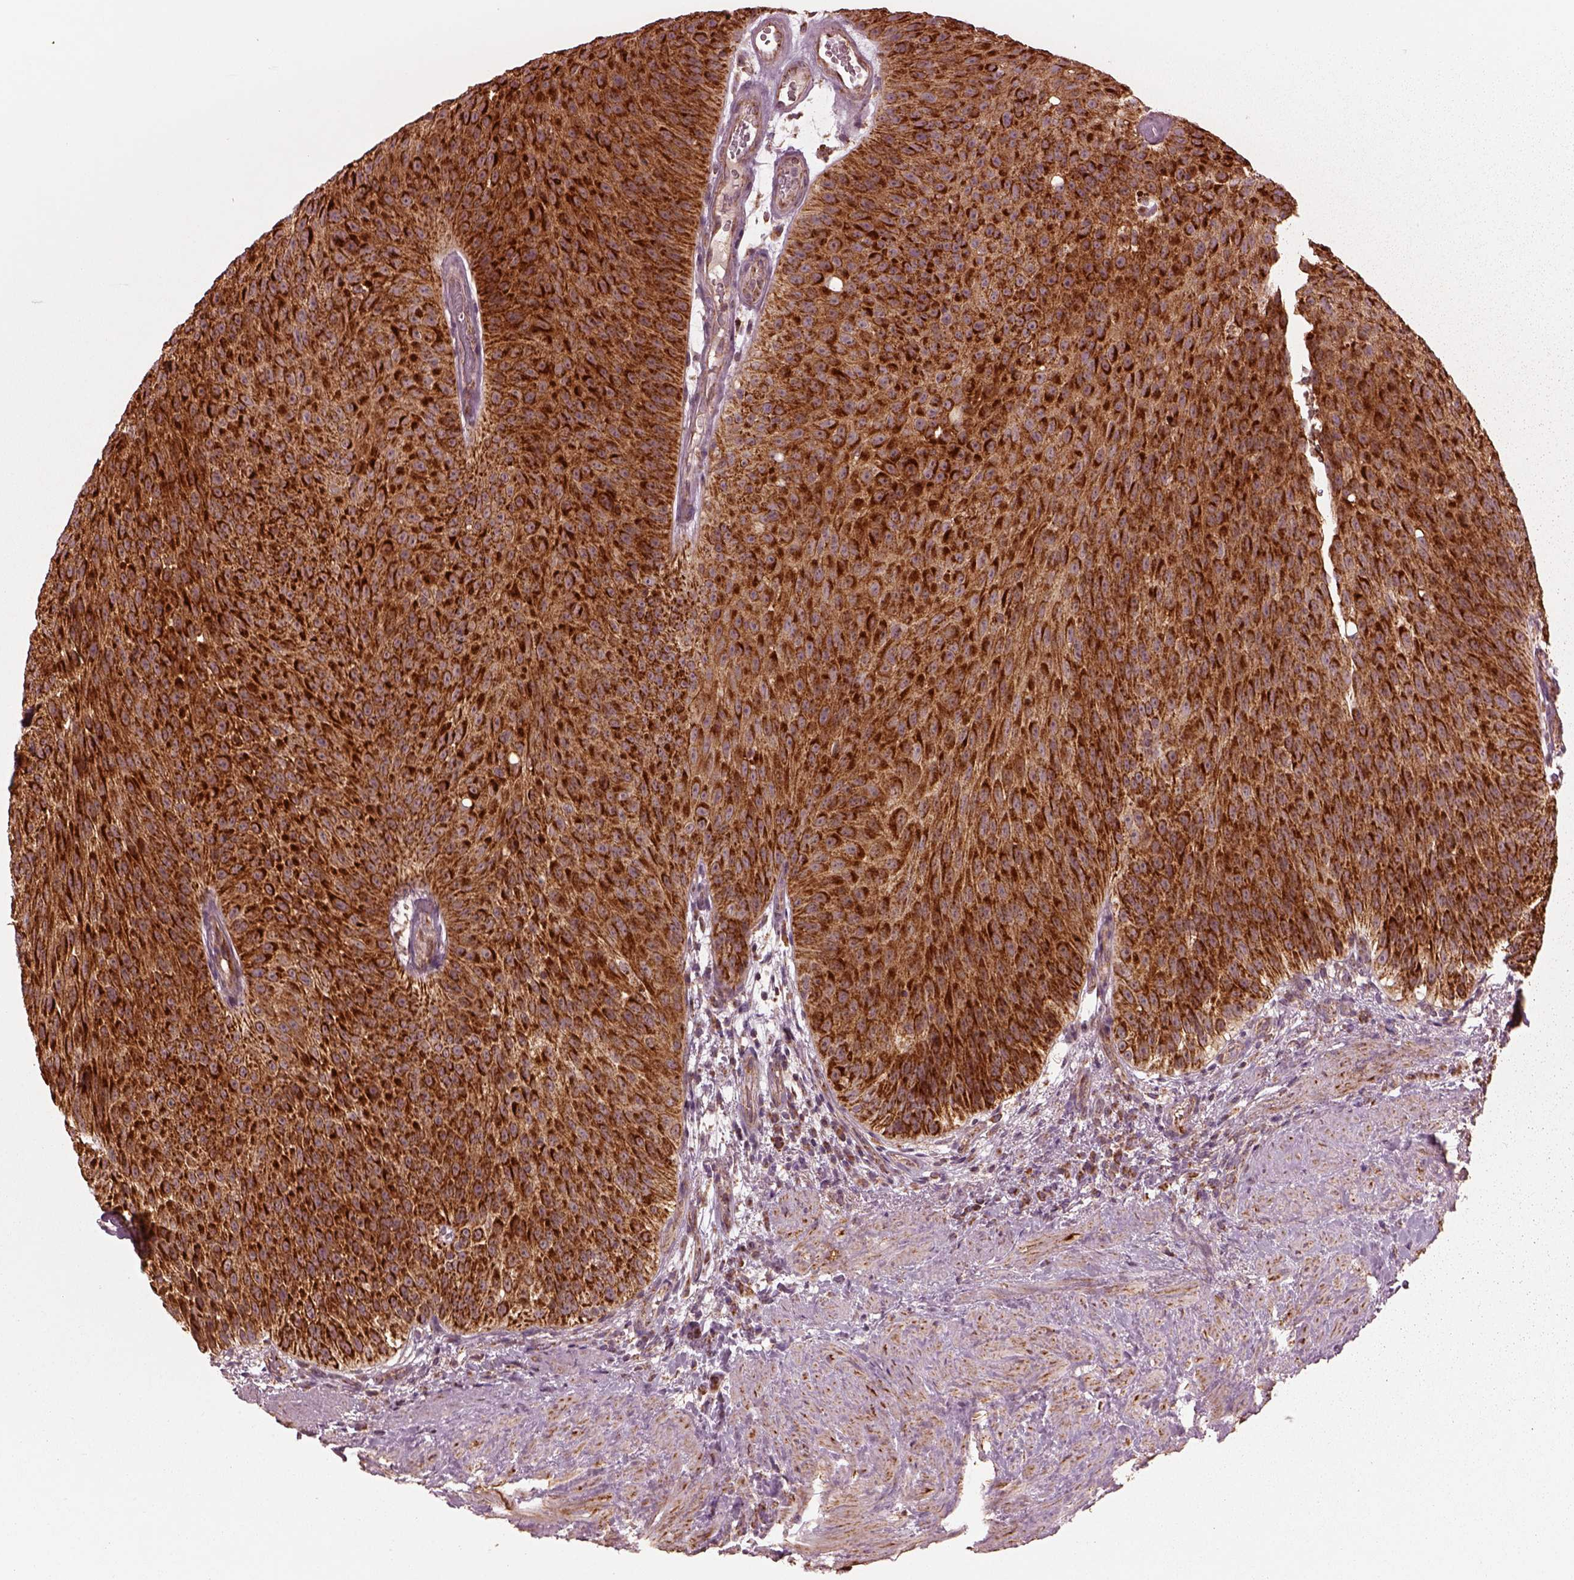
{"staining": {"intensity": "strong", "quantity": ">75%", "location": "cytoplasmic/membranous"}, "tissue": "urothelial cancer", "cell_type": "Tumor cells", "image_type": "cancer", "snomed": [{"axis": "morphology", "description": "Urothelial carcinoma, Low grade"}, {"axis": "topography", "description": "Urinary bladder"}], "caption": "DAB immunohistochemical staining of human urothelial carcinoma (low-grade) exhibits strong cytoplasmic/membranous protein staining in approximately >75% of tumor cells.", "gene": "NDUFB10", "patient": {"sex": "male", "age": 78}}